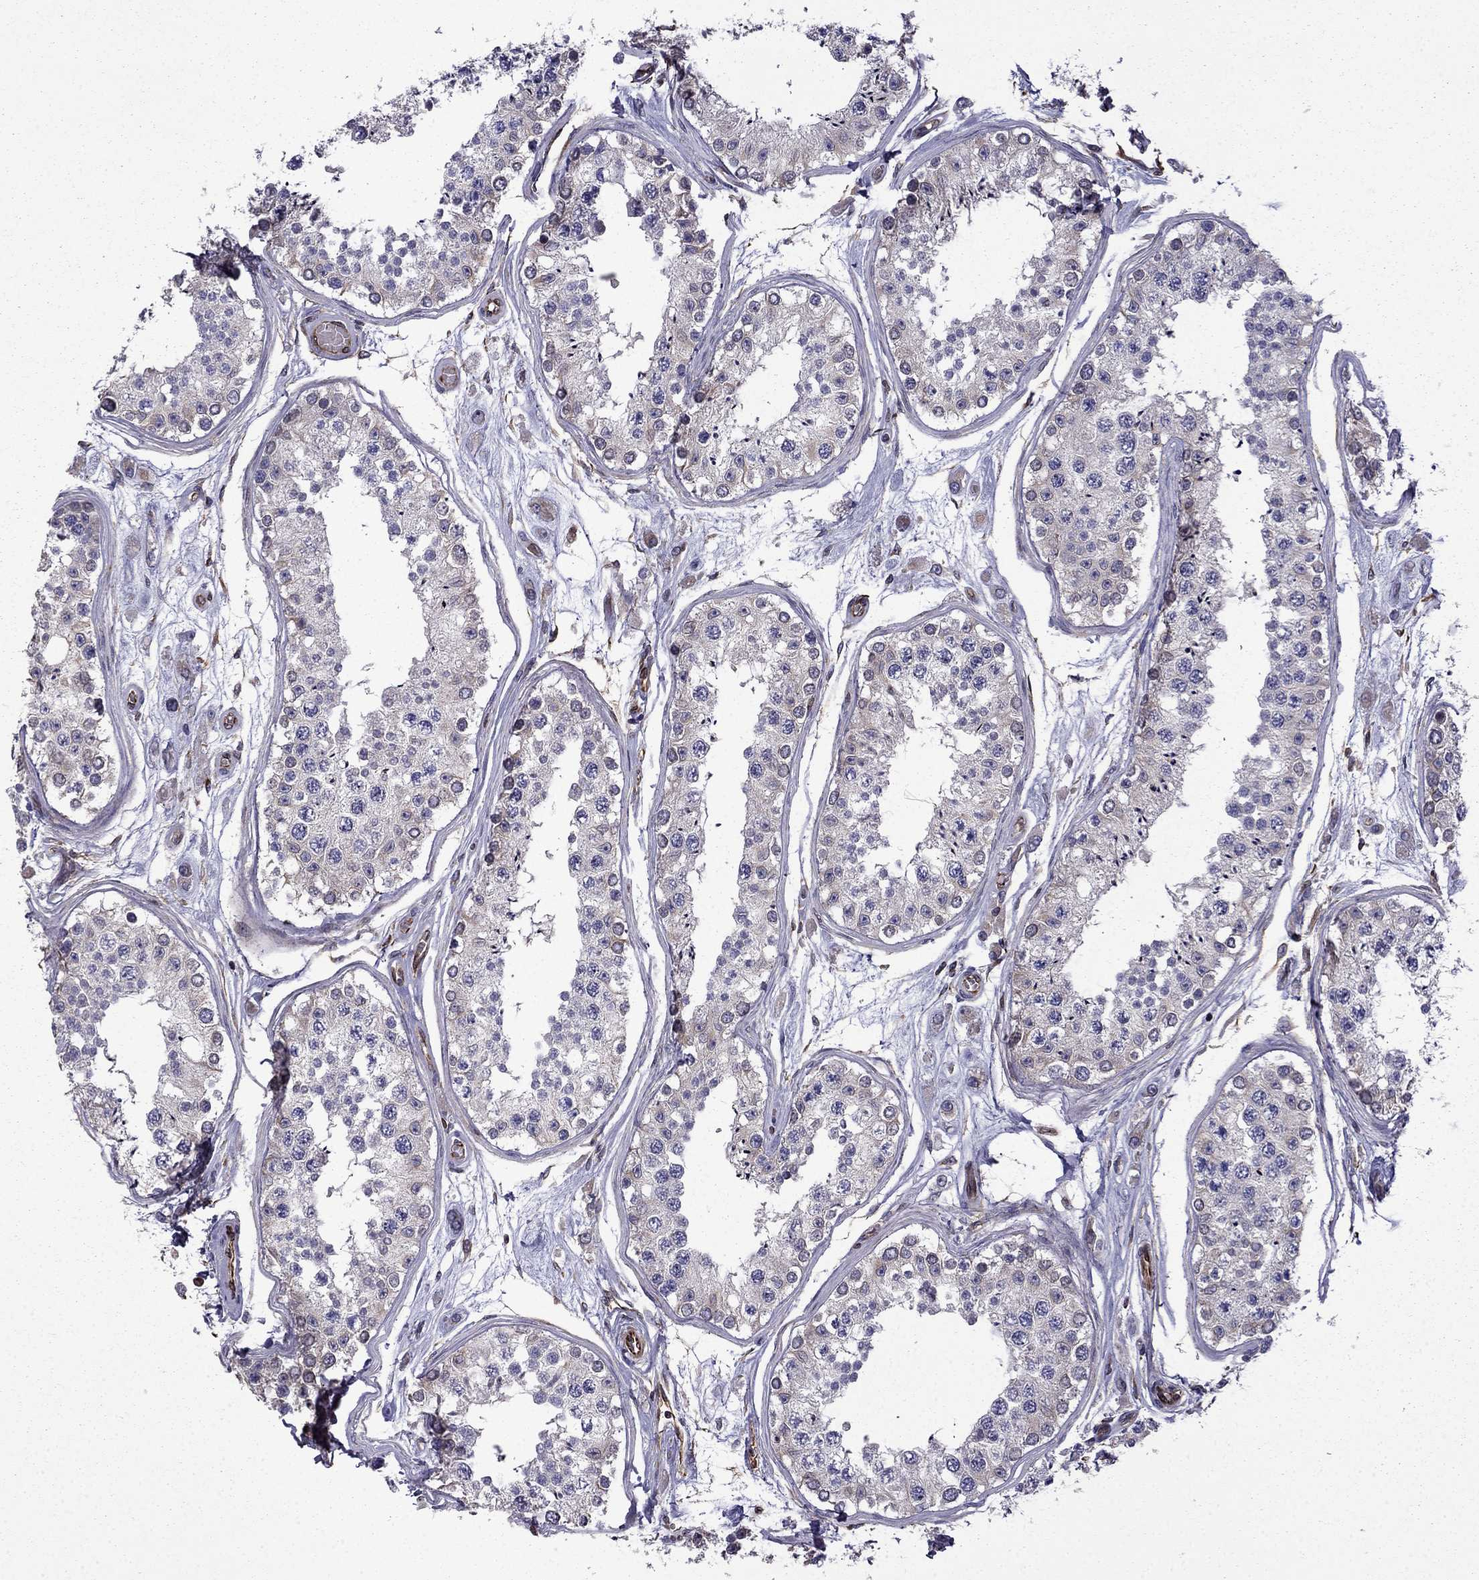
{"staining": {"intensity": "moderate", "quantity": "25%-75%", "location": "cytoplasmic/membranous"}, "tissue": "testis", "cell_type": "Cells in seminiferous ducts", "image_type": "normal", "snomed": [{"axis": "morphology", "description": "Normal tissue, NOS"}, {"axis": "topography", "description": "Testis"}], "caption": "Brown immunohistochemical staining in benign human testis displays moderate cytoplasmic/membranous positivity in approximately 25%-75% of cells in seminiferous ducts. Immunohistochemistry stains the protein in brown and the nuclei are stained blue.", "gene": "CDC42BPA", "patient": {"sex": "male", "age": 25}}